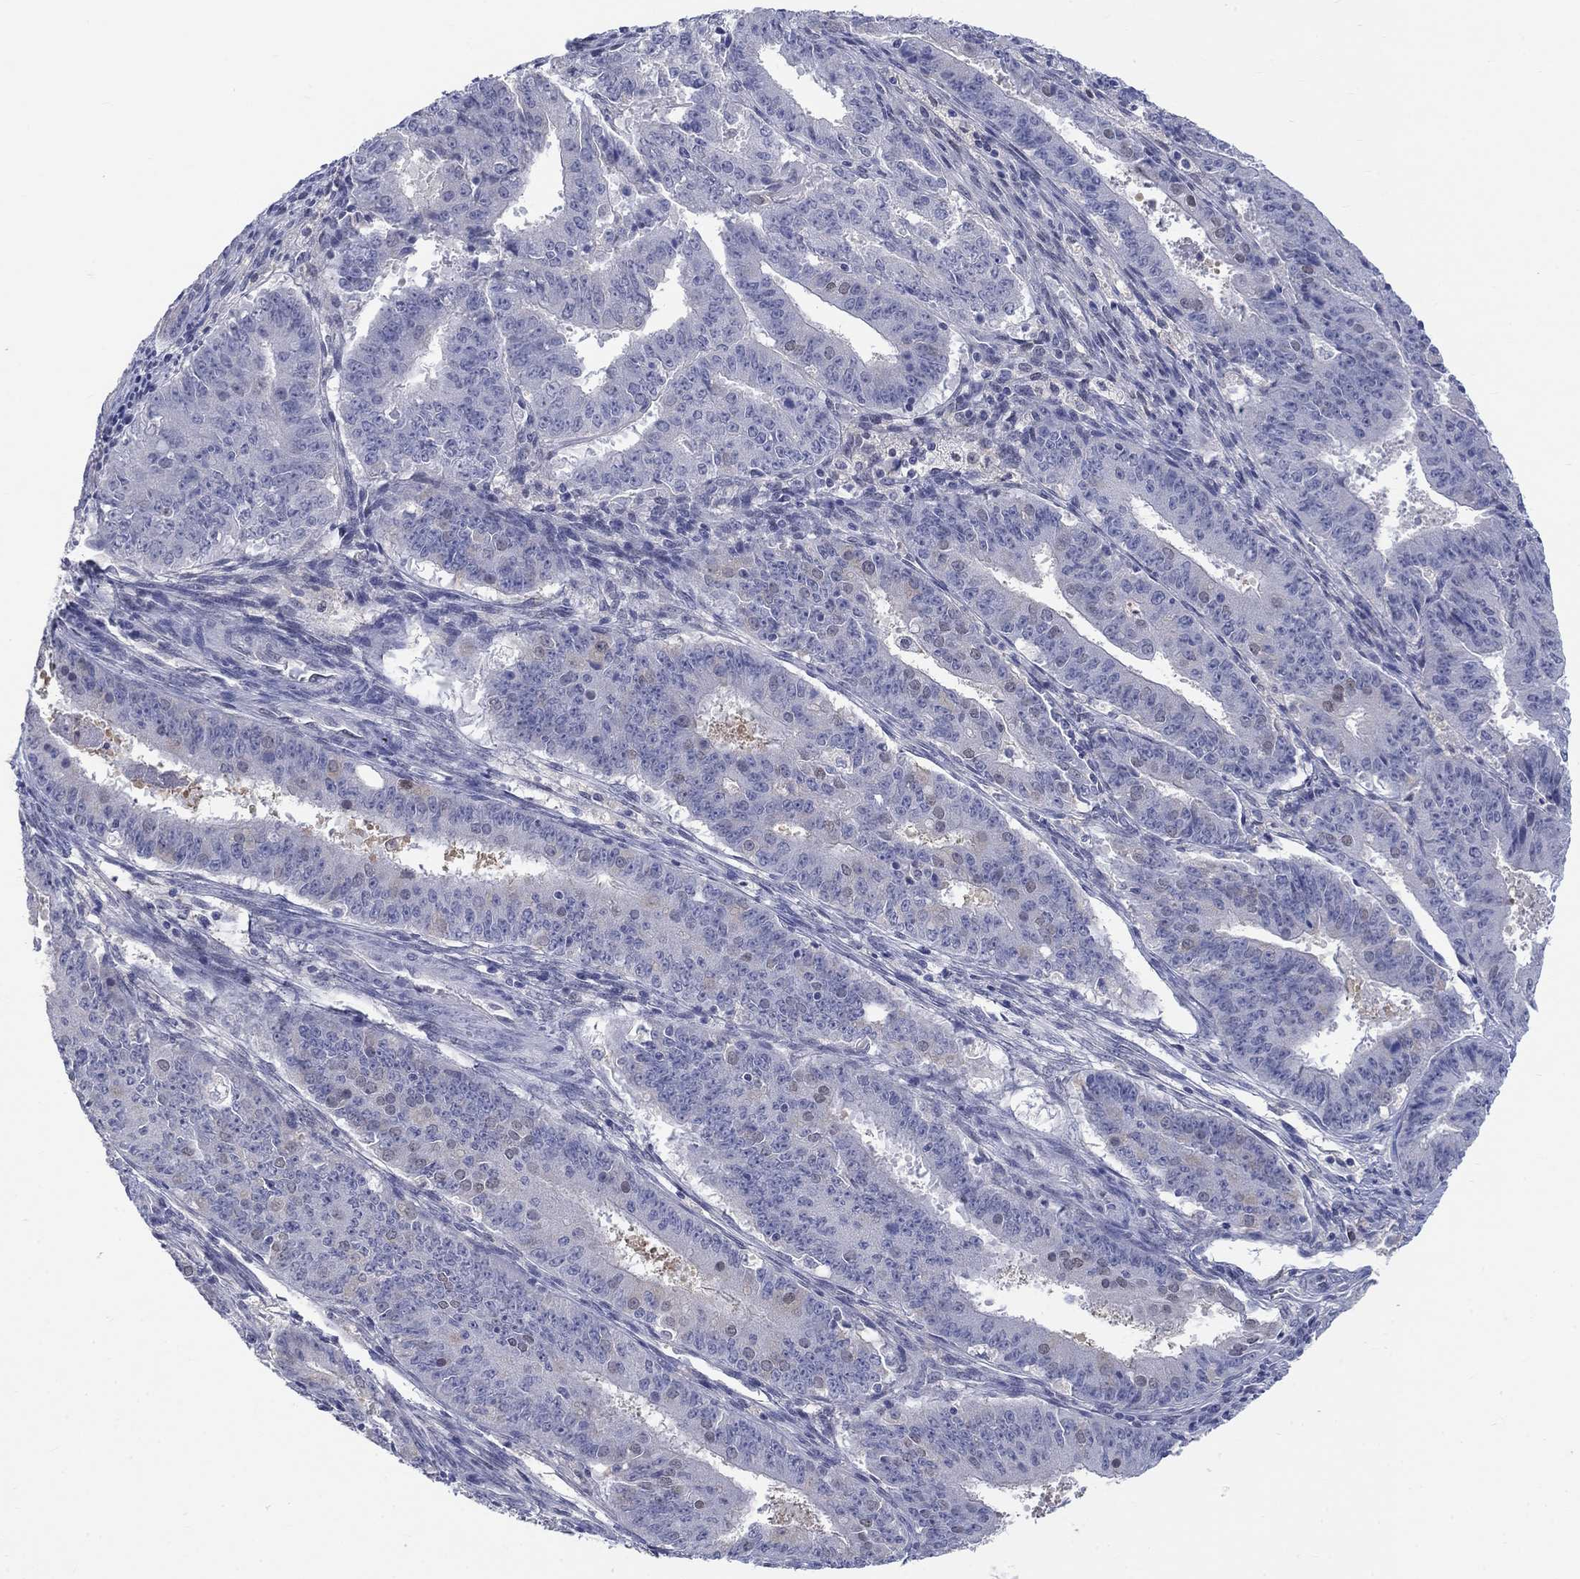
{"staining": {"intensity": "negative", "quantity": "none", "location": "none"}, "tissue": "ovarian cancer", "cell_type": "Tumor cells", "image_type": "cancer", "snomed": [{"axis": "morphology", "description": "Carcinoma, endometroid"}, {"axis": "topography", "description": "Ovary"}], "caption": "Protein analysis of ovarian endometroid carcinoma shows no significant expression in tumor cells.", "gene": "EGFLAM", "patient": {"sex": "female", "age": 42}}